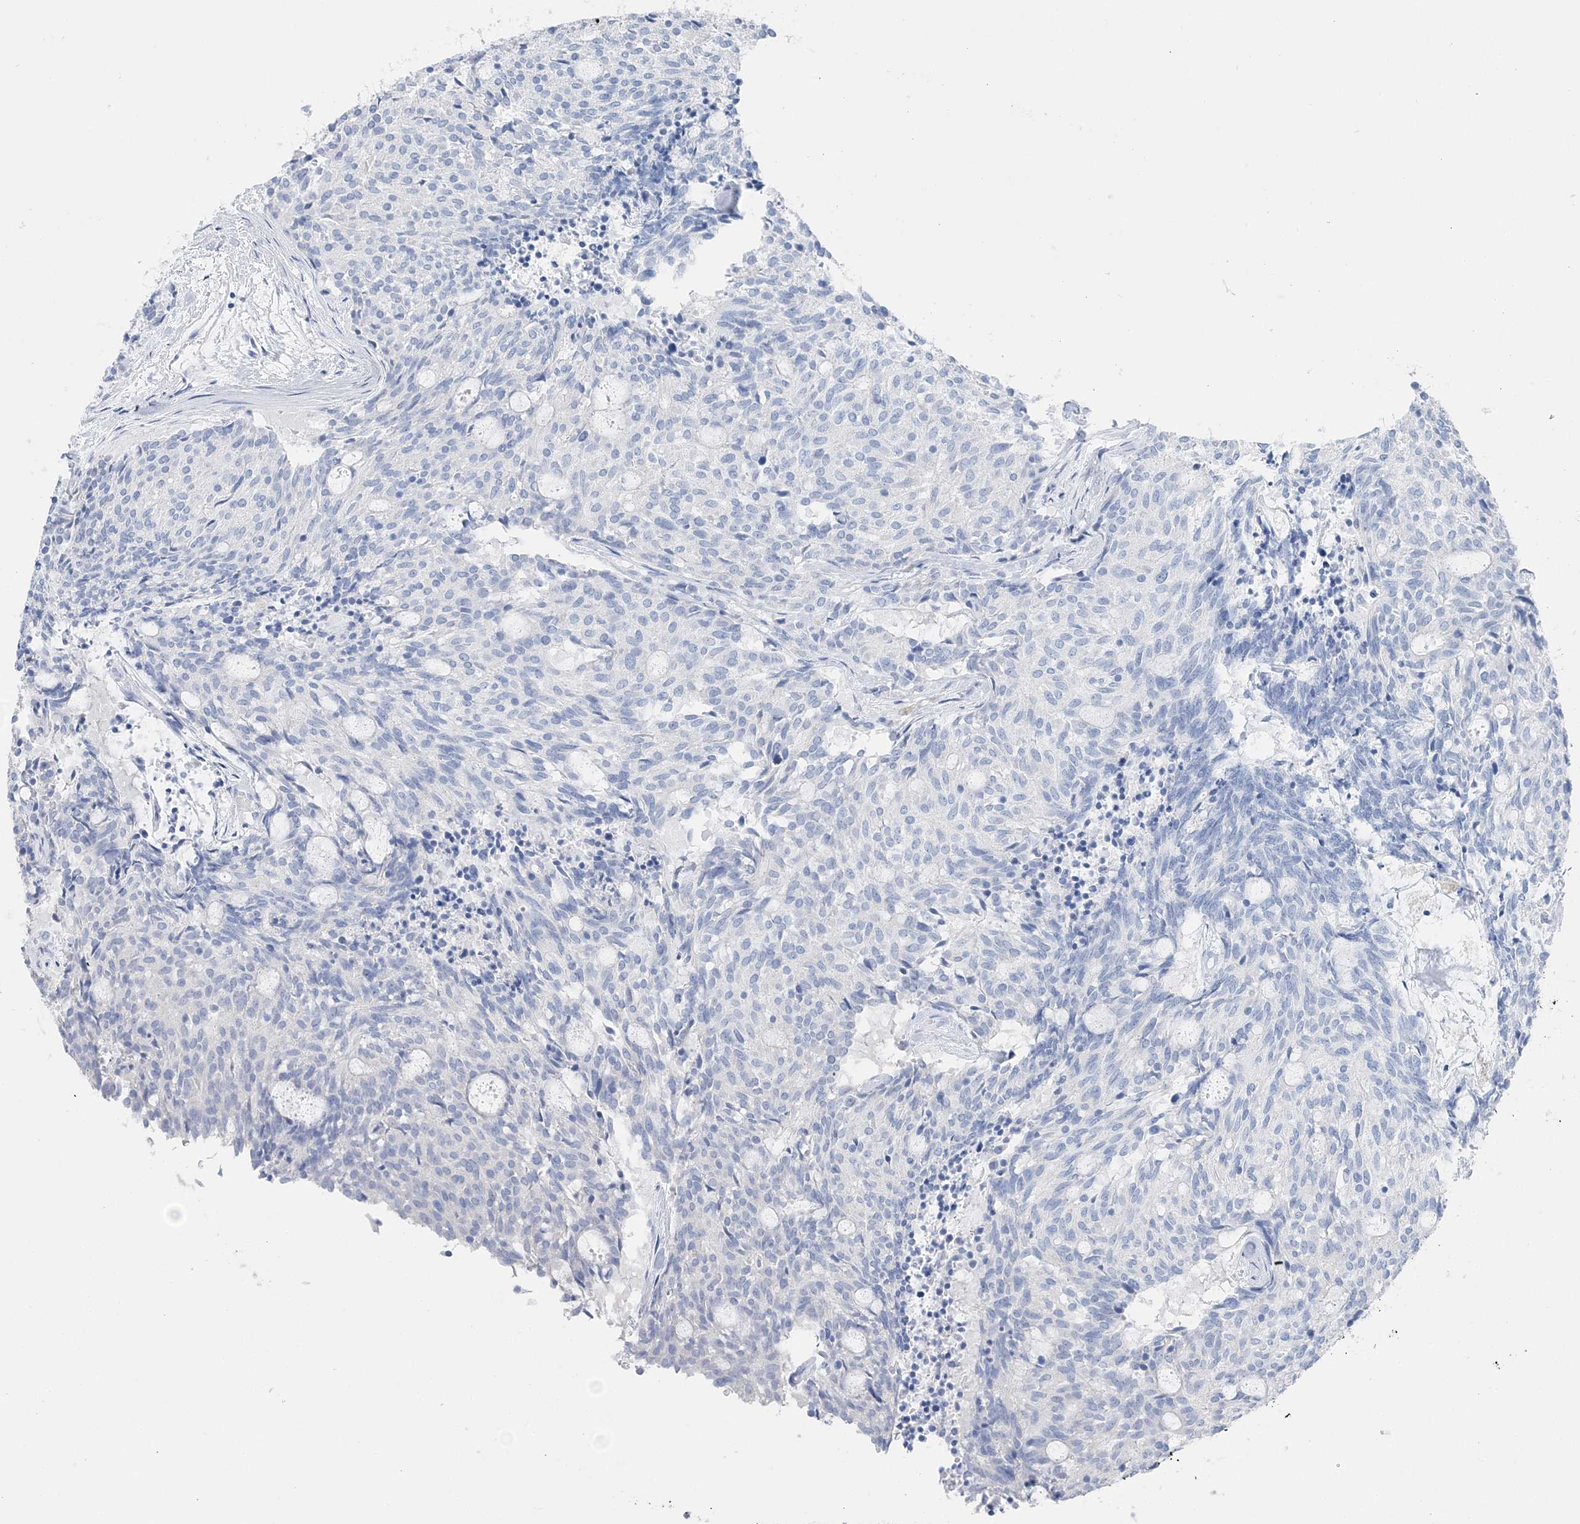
{"staining": {"intensity": "negative", "quantity": "none", "location": "none"}, "tissue": "carcinoid", "cell_type": "Tumor cells", "image_type": "cancer", "snomed": [{"axis": "morphology", "description": "Carcinoid, malignant, NOS"}, {"axis": "topography", "description": "Pancreas"}], "caption": "This is an immunohistochemistry (IHC) image of malignant carcinoid. There is no positivity in tumor cells.", "gene": "TSPYL6", "patient": {"sex": "female", "age": 54}}